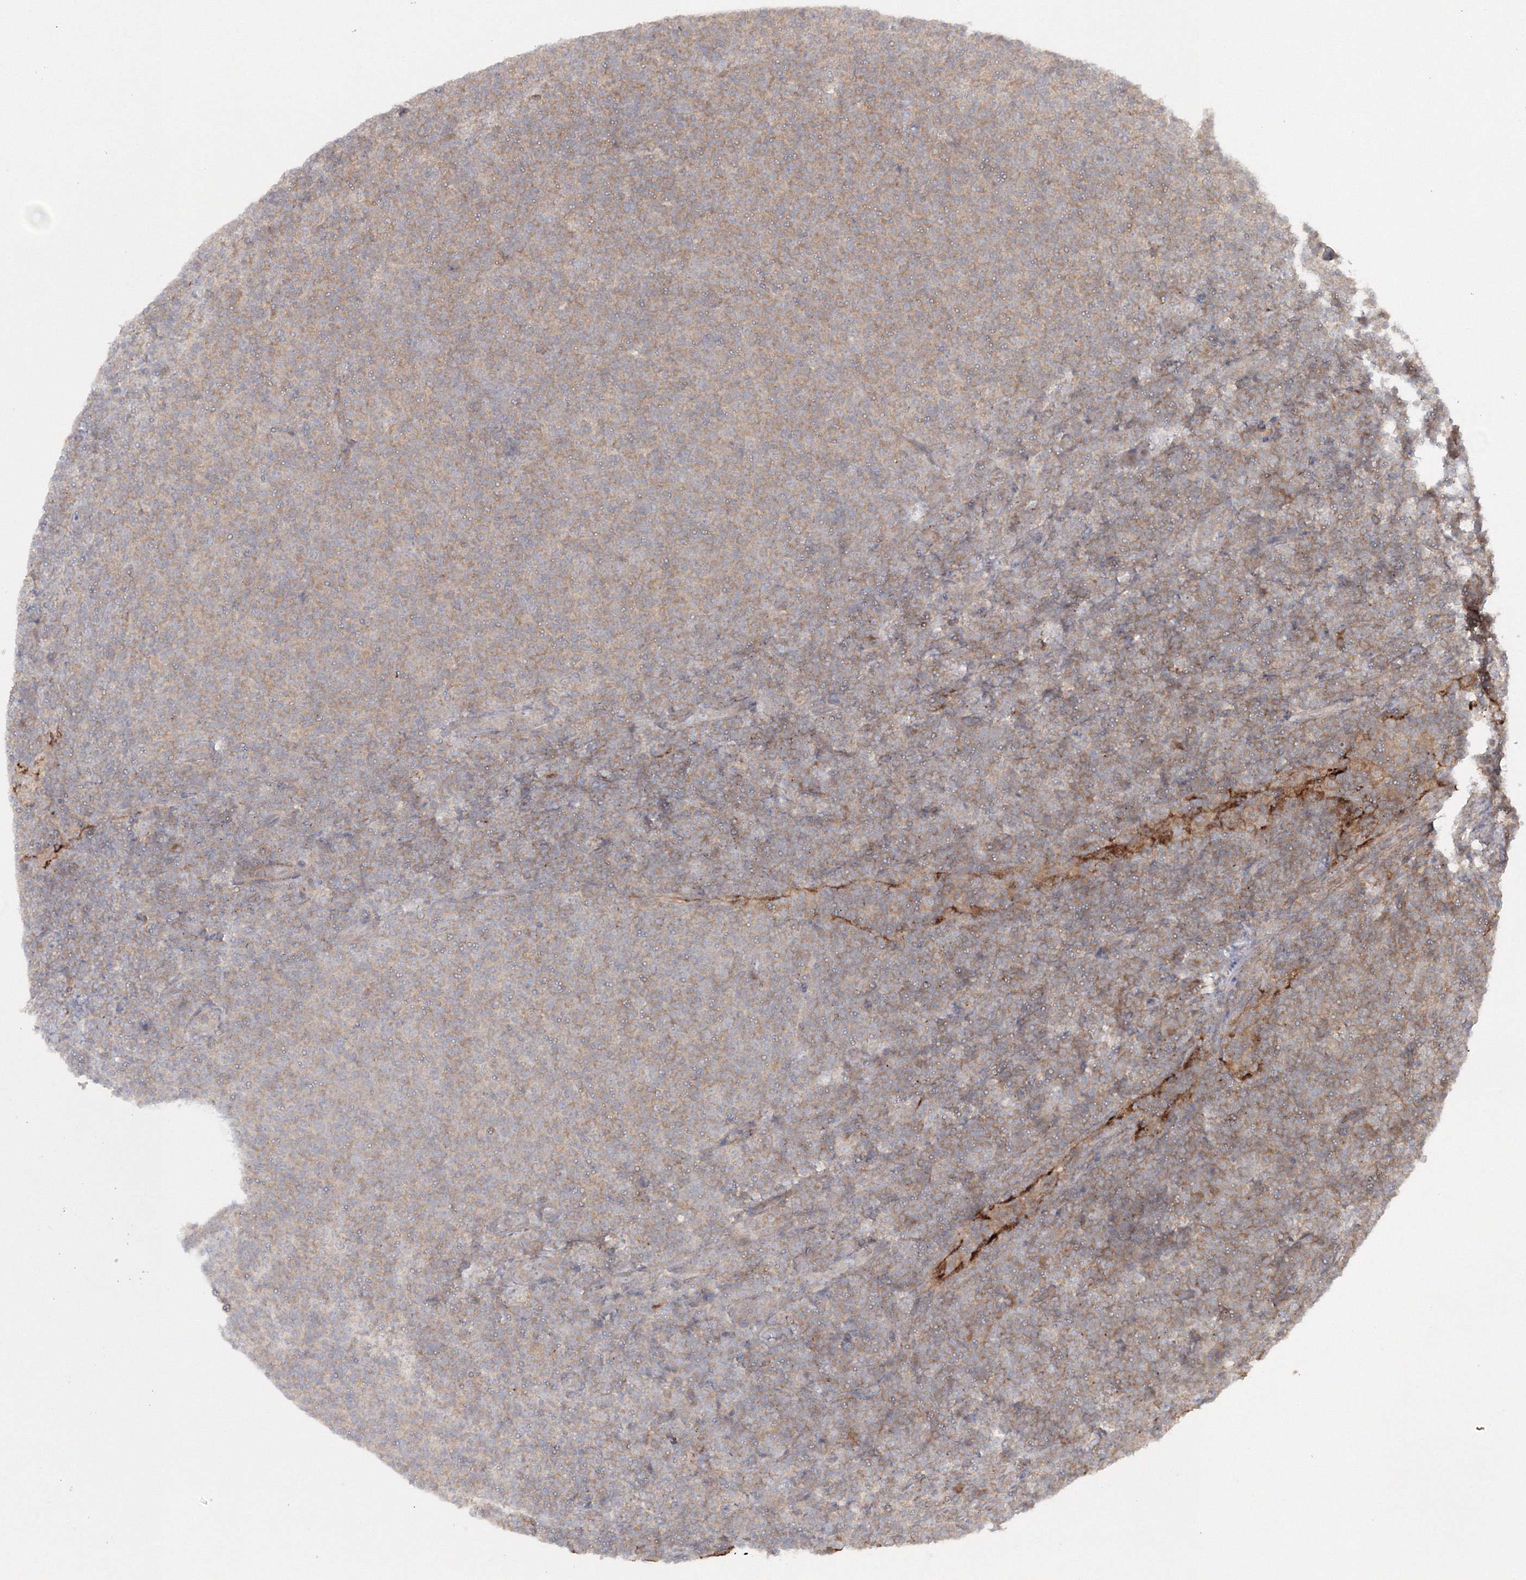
{"staining": {"intensity": "weak", "quantity": "<25%", "location": "cytoplasmic/membranous"}, "tissue": "lymphoma", "cell_type": "Tumor cells", "image_type": "cancer", "snomed": [{"axis": "morphology", "description": "Malignant lymphoma, non-Hodgkin's type, Low grade"}, {"axis": "topography", "description": "Lymph node"}], "caption": "Human lymphoma stained for a protein using immunohistochemistry reveals no expression in tumor cells.", "gene": "IPMK", "patient": {"sex": "male", "age": 66}}